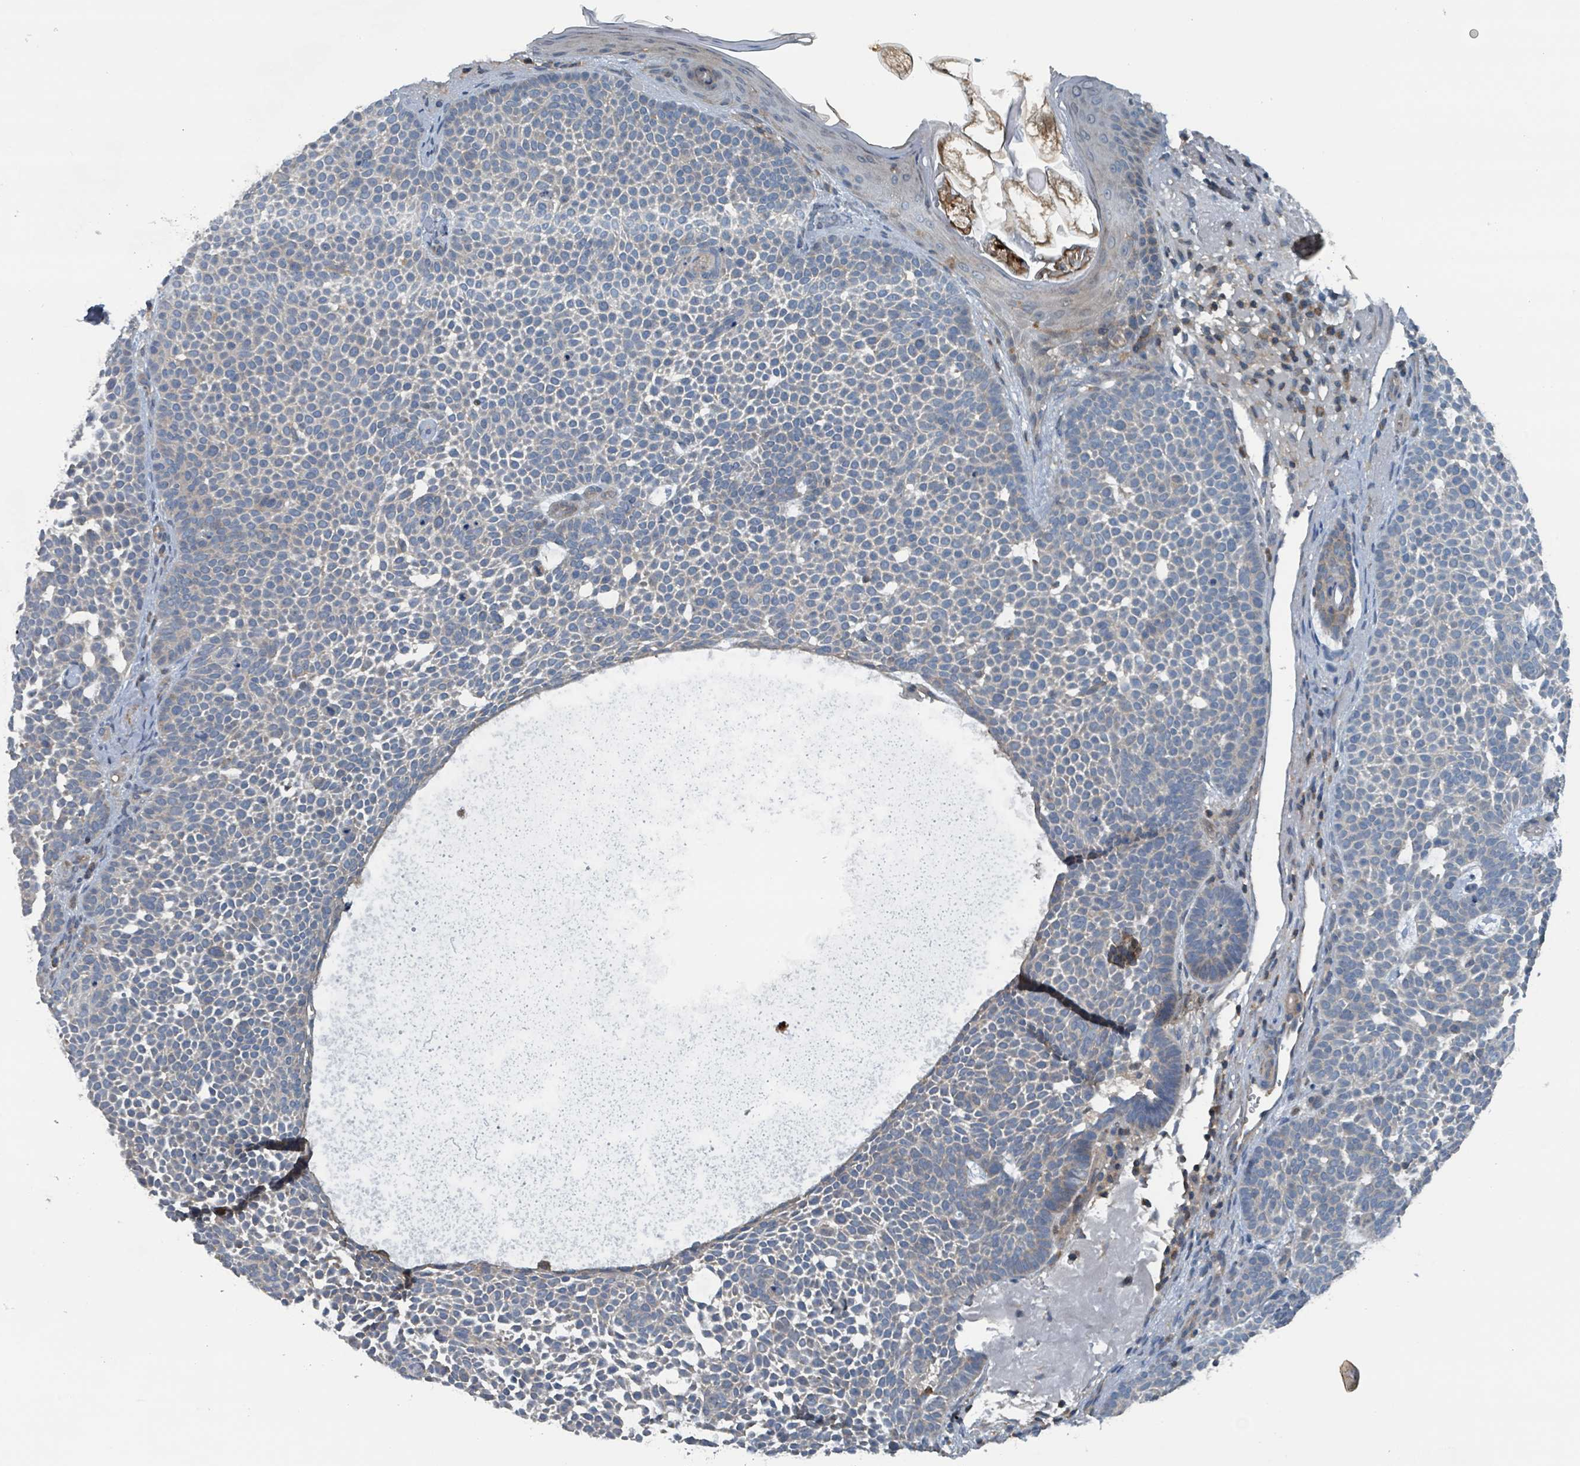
{"staining": {"intensity": "weak", "quantity": "<25%", "location": "cytoplasmic/membranous"}, "tissue": "skin cancer", "cell_type": "Tumor cells", "image_type": "cancer", "snomed": [{"axis": "morphology", "description": "Basal cell carcinoma"}, {"axis": "topography", "description": "Skin"}], "caption": "Histopathology image shows no significant protein staining in tumor cells of skin cancer (basal cell carcinoma). (Stains: DAB (3,3'-diaminobenzidine) immunohistochemistry with hematoxylin counter stain, Microscopy: brightfield microscopy at high magnification).", "gene": "ACBD4", "patient": {"sex": "female", "age": 77}}